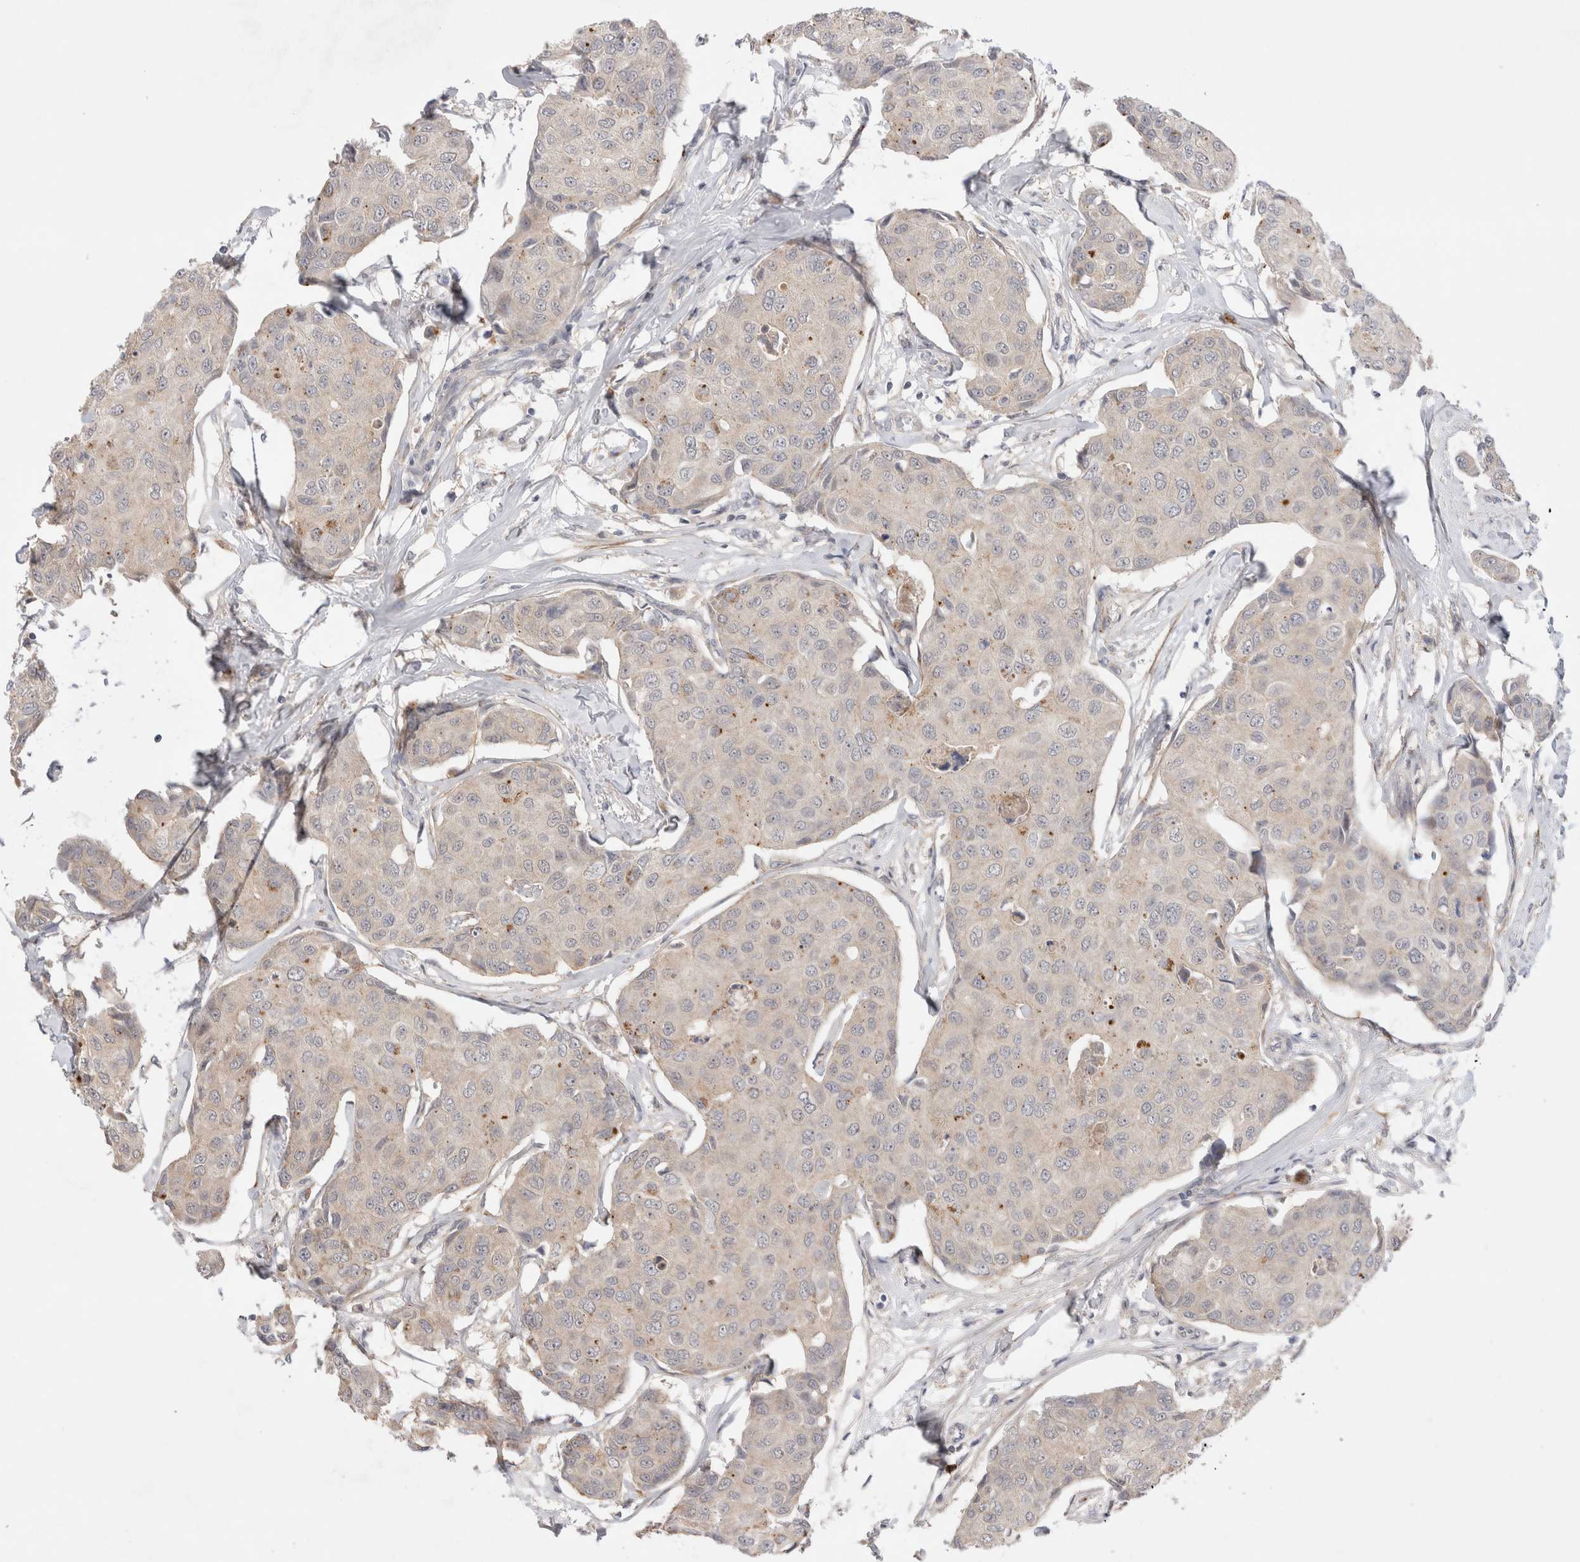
{"staining": {"intensity": "negative", "quantity": "none", "location": "none"}, "tissue": "breast cancer", "cell_type": "Tumor cells", "image_type": "cancer", "snomed": [{"axis": "morphology", "description": "Duct carcinoma"}, {"axis": "topography", "description": "Breast"}], "caption": "Human breast cancer stained for a protein using immunohistochemistry demonstrates no positivity in tumor cells.", "gene": "GSDMB", "patient": {"sex": "female", "age": 80}}